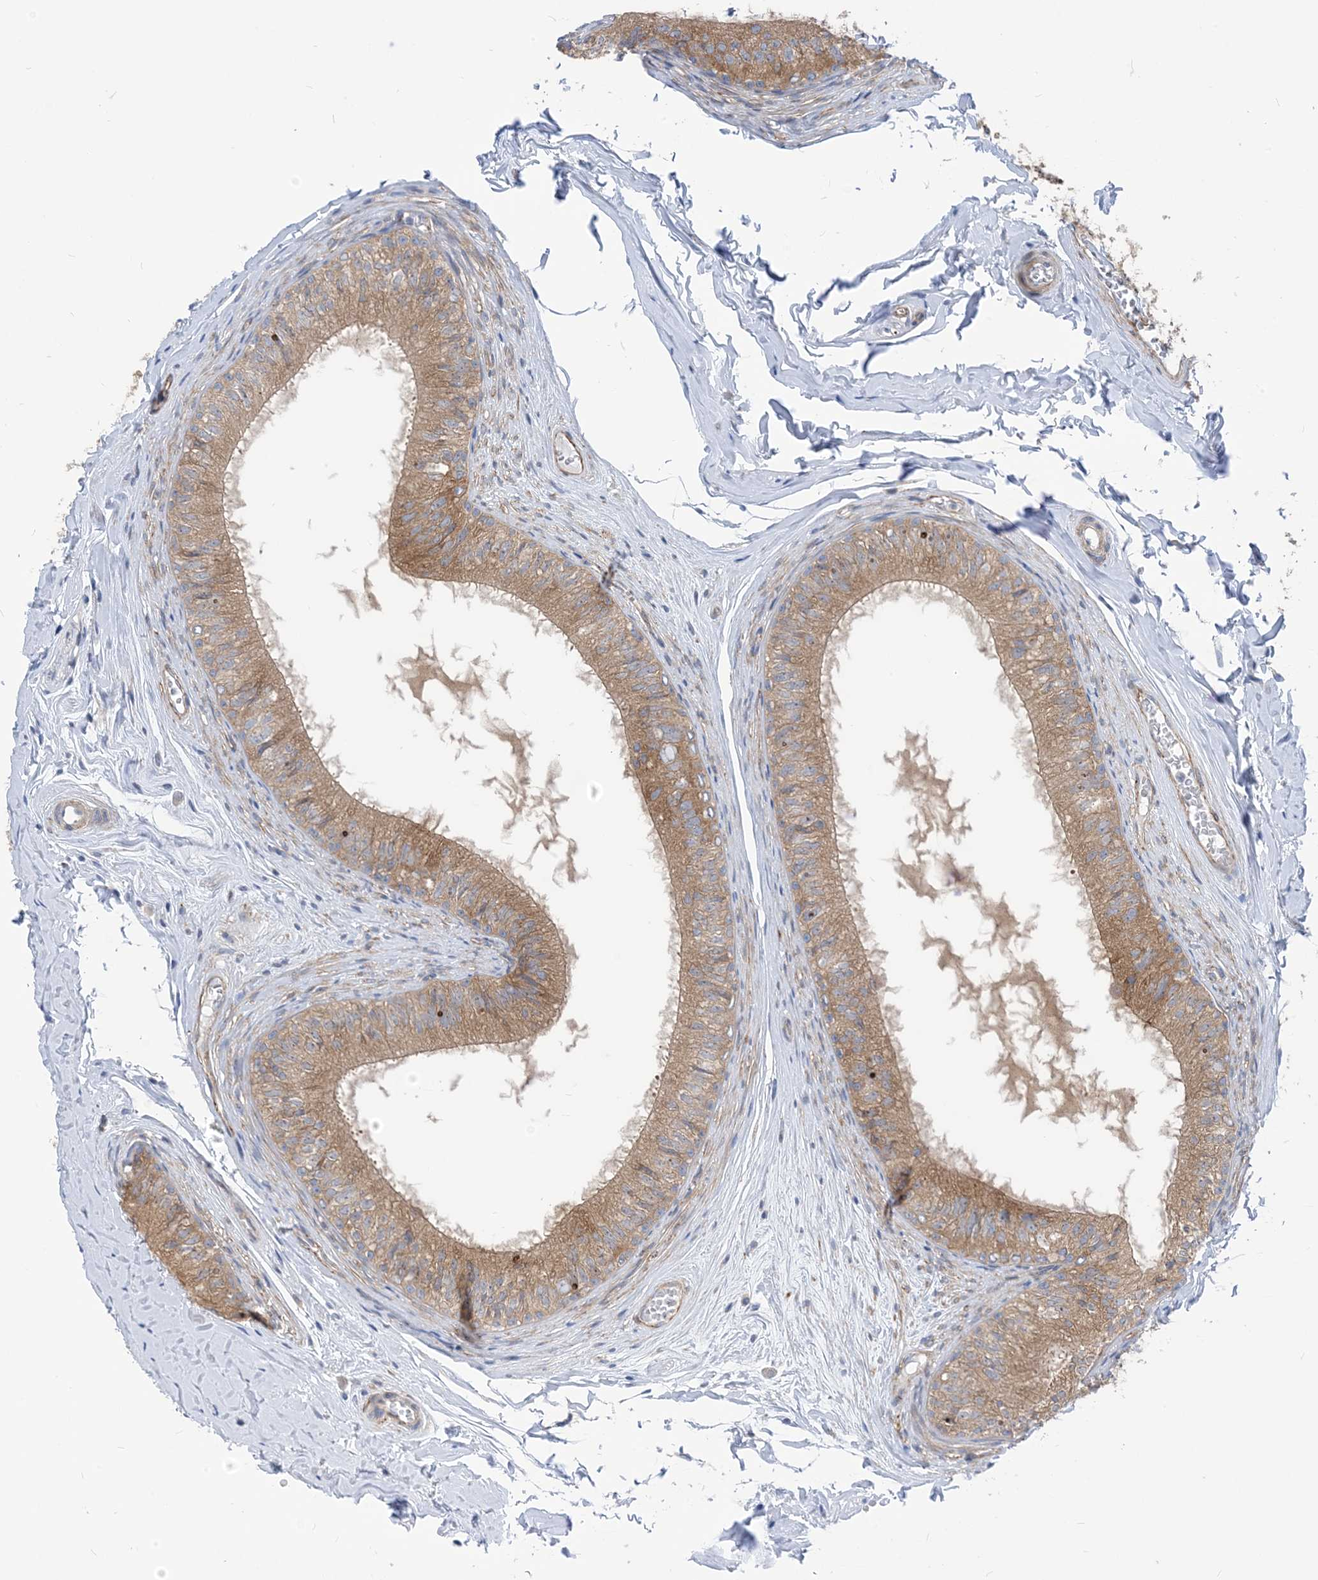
{"staining": {"intensity": "moderate", "quantity": ">75%", "location": "cytoplasmic/membranous"}, "tissue": "epididymis", "cell_type": "Glandular cells", "image_type": "normal", "snomed": [{"axis": "morphology", "description": "Normal tissue, NOS"}, {"axis": "morphology", "description": "Seminoma in situ"}, {"axis": "topography", "description": "Testis"}, {"axis": "topography", "description": "Epididymis"}], "caption": "Glandular cells demonstrate medium levels of moderate cytoplasmic/membranous staining in approximately >75% of cells in unremarkable epididymis. (Brightfield microscopy of DAB IHC at high magnification).", "gene": "PLEKHA3", "patient": {"sex": "male", "age": 28}}